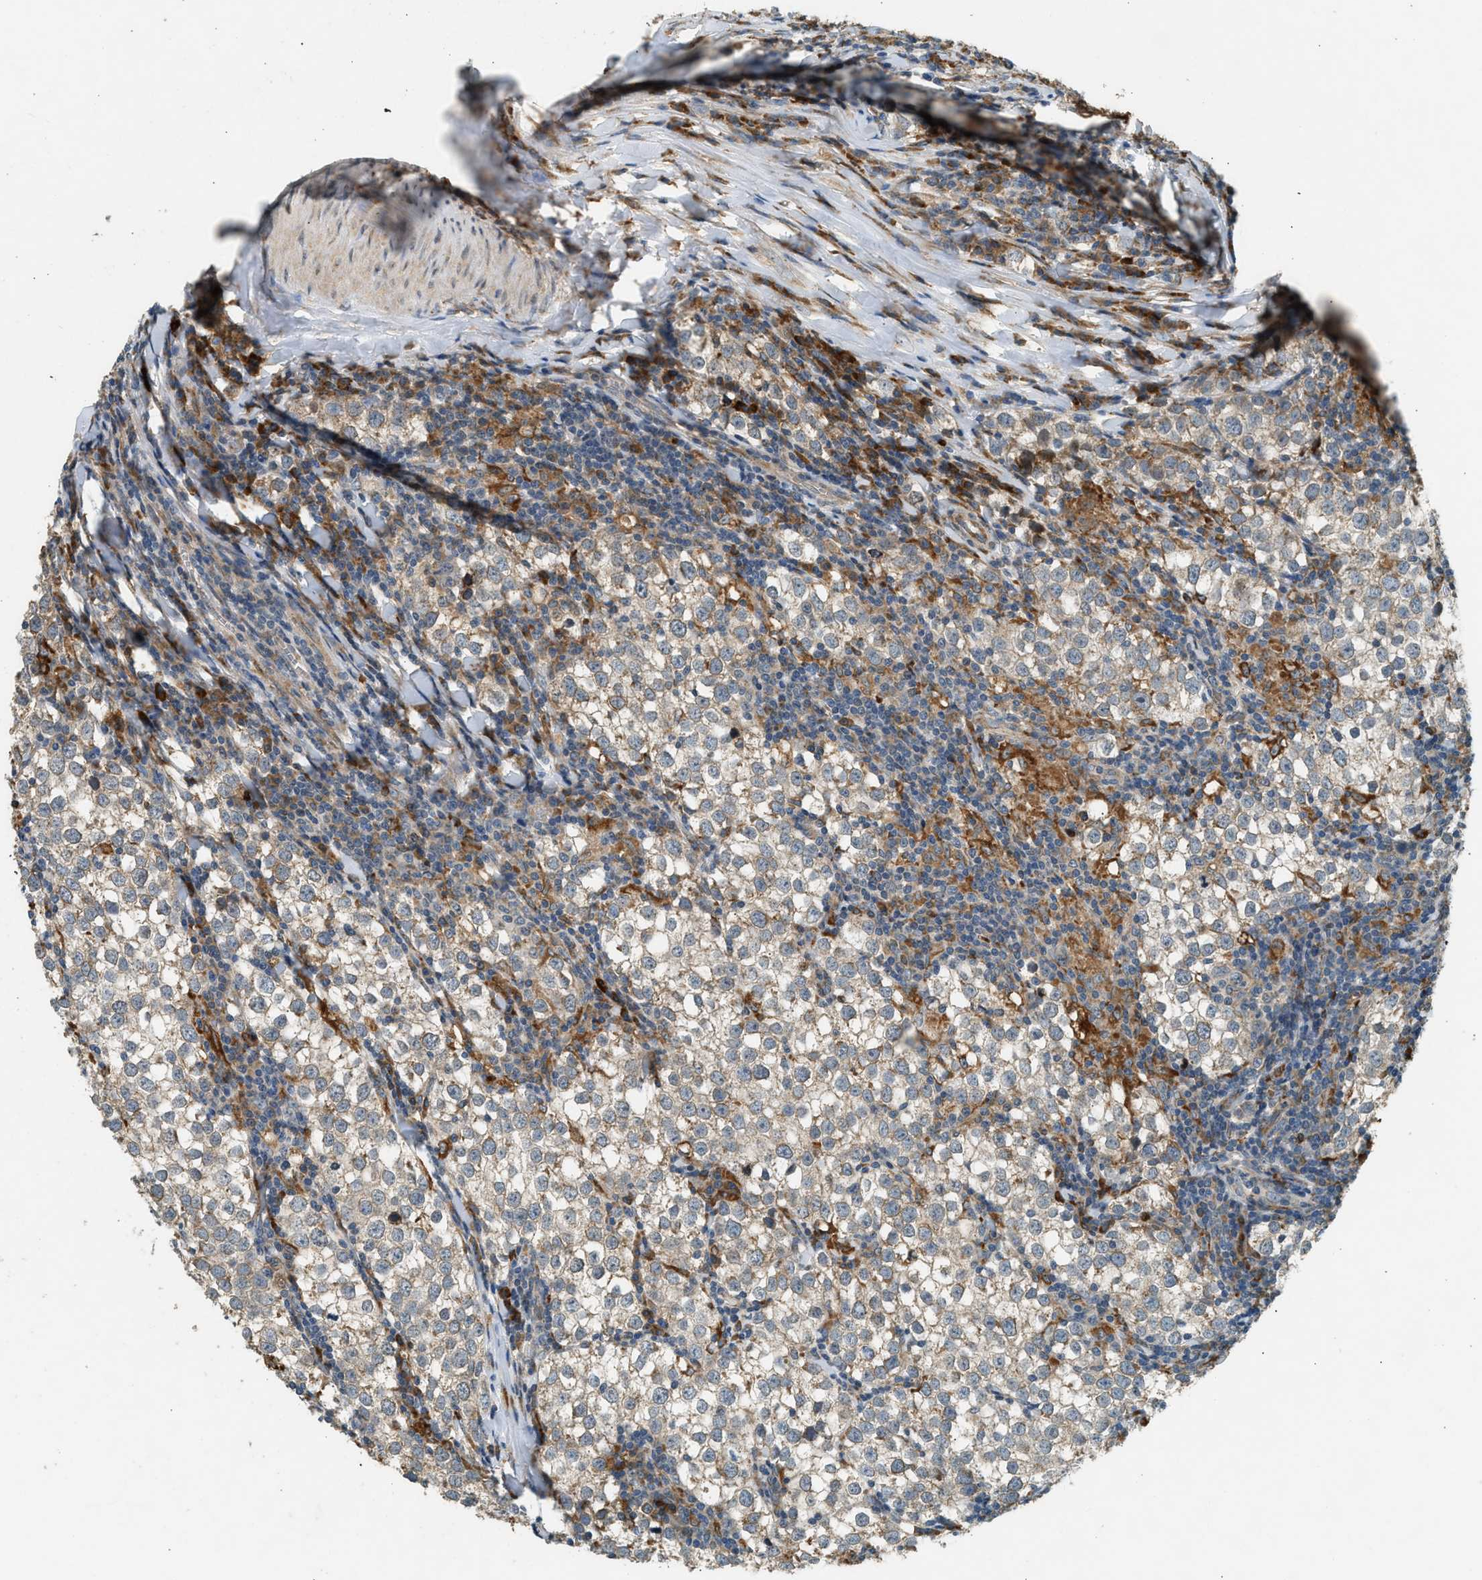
{"staining": {"intensity": "weak", "quantity": "<25%", "location": "cytoplasmic/membranous"}, "tissue": "testis cancer", "cell_type": "Tumor cells", "image_type": "cancer", "snomed": [{"axis": "morphology", "description": "Seminoma, NOS"}, {"axis": "morphology", "description": "Carcinoma, Embryonal, NOS"}, {"axis": "topography", "description": "Testis"}], "caption": "IHC of embryonal carcinoma (testis) shows no staining in tumor cells.", "gene": "CTSB", "patient": {"sex": "male", "age": 36}}